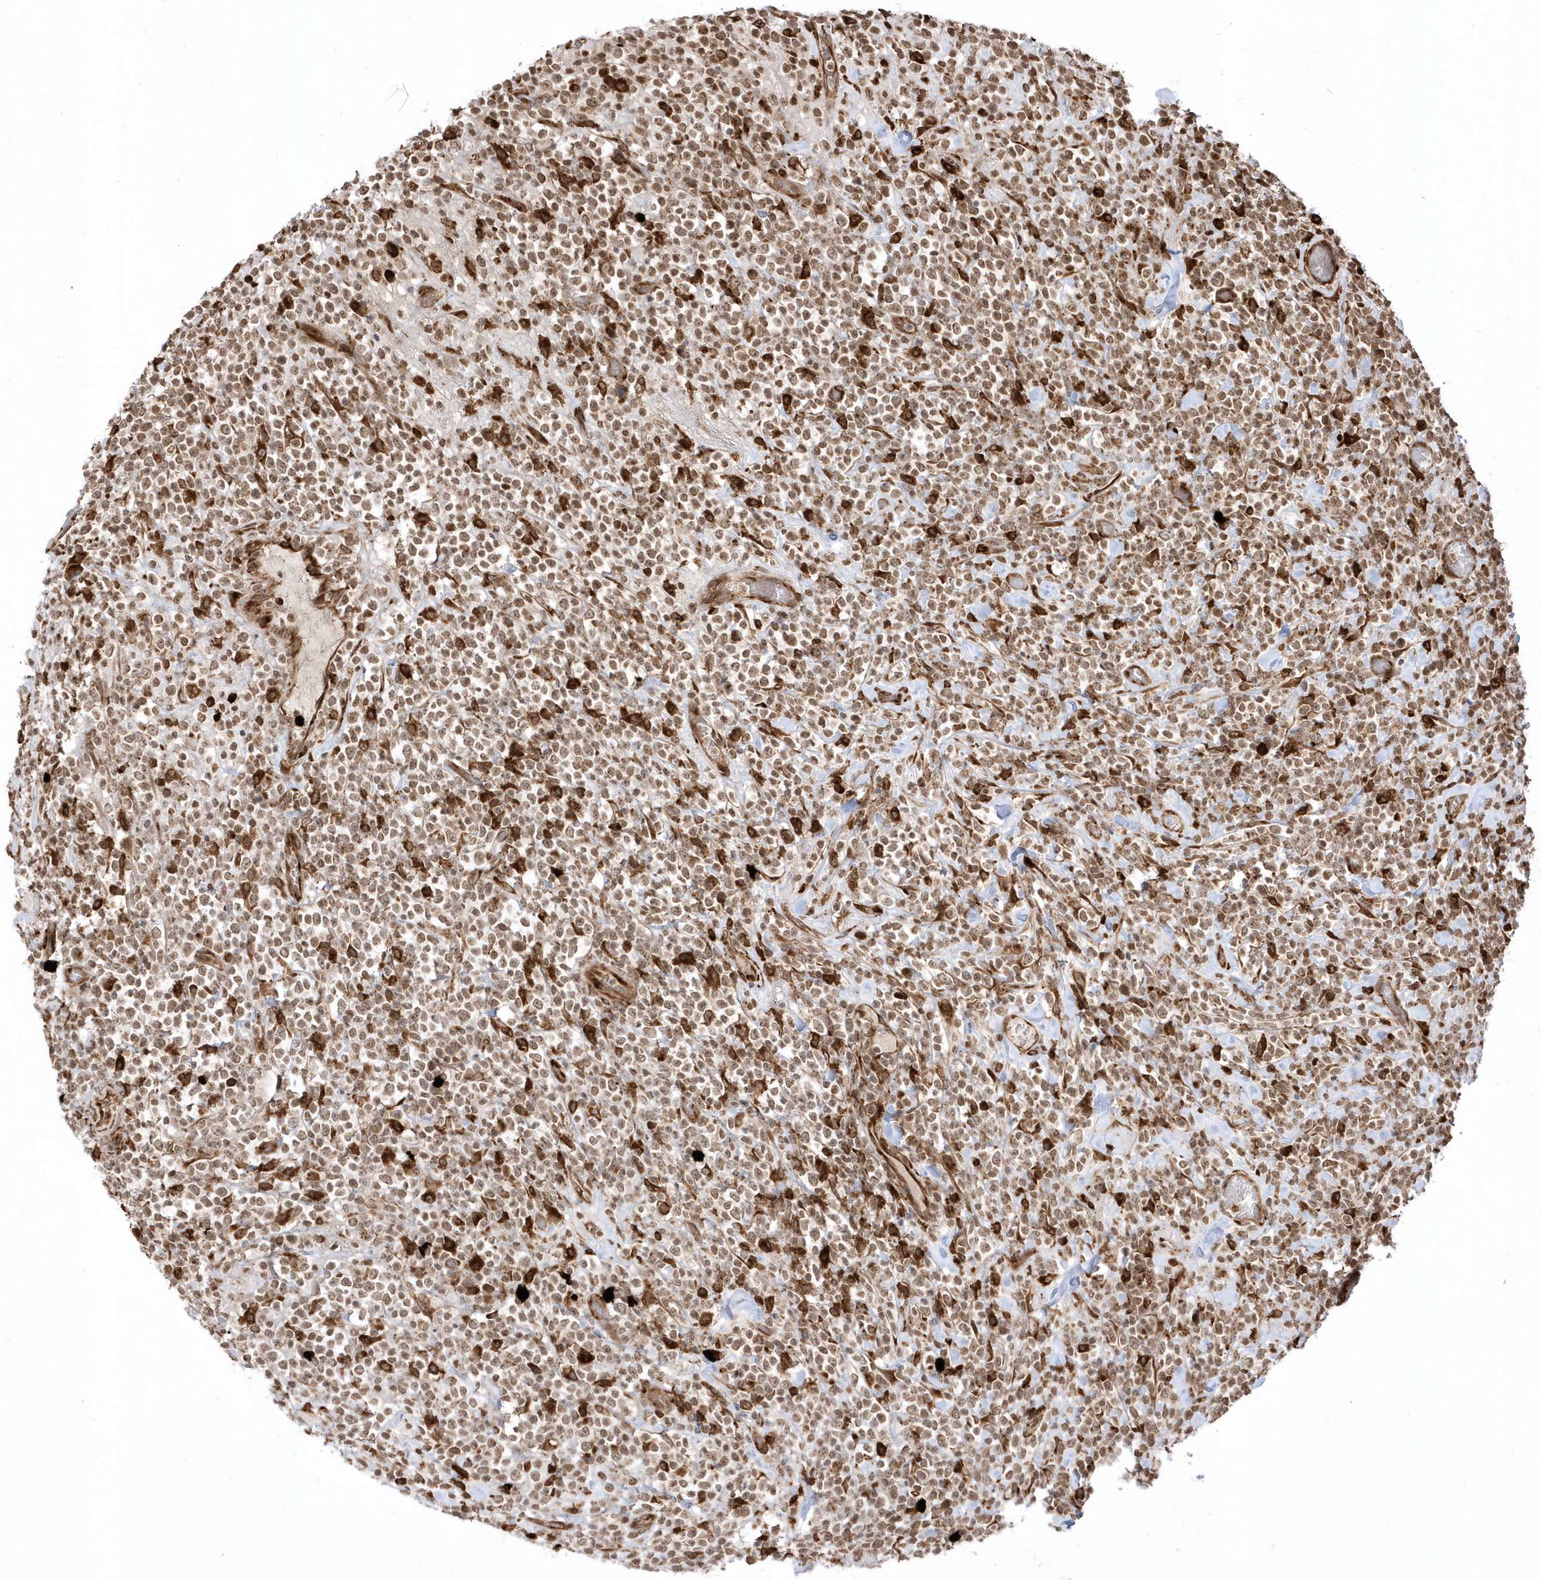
{"staining": {"intensity": "moderate", "quantity": ">75%", "location": "cytoplasmic/membranous,nuclear"}, "tissue": "lymphoma", "cell_type": "Tumor cells", "image_type": "cancer", "snomed": [{"axis": "morphology", "description": "Malignant lymphoma, non-Hodgkin's type, High grade"}, {"axis": "topography", "description": "Colon"}], "caption": "About >75% of tumor cells in human lymphoma reveal moderate cytoplasmic/membranous and nuclear protein staining as visualized by brown immunohistochemical staining.", "gene": "EPC2", "patient": {"sex": "female", "age": 53}}